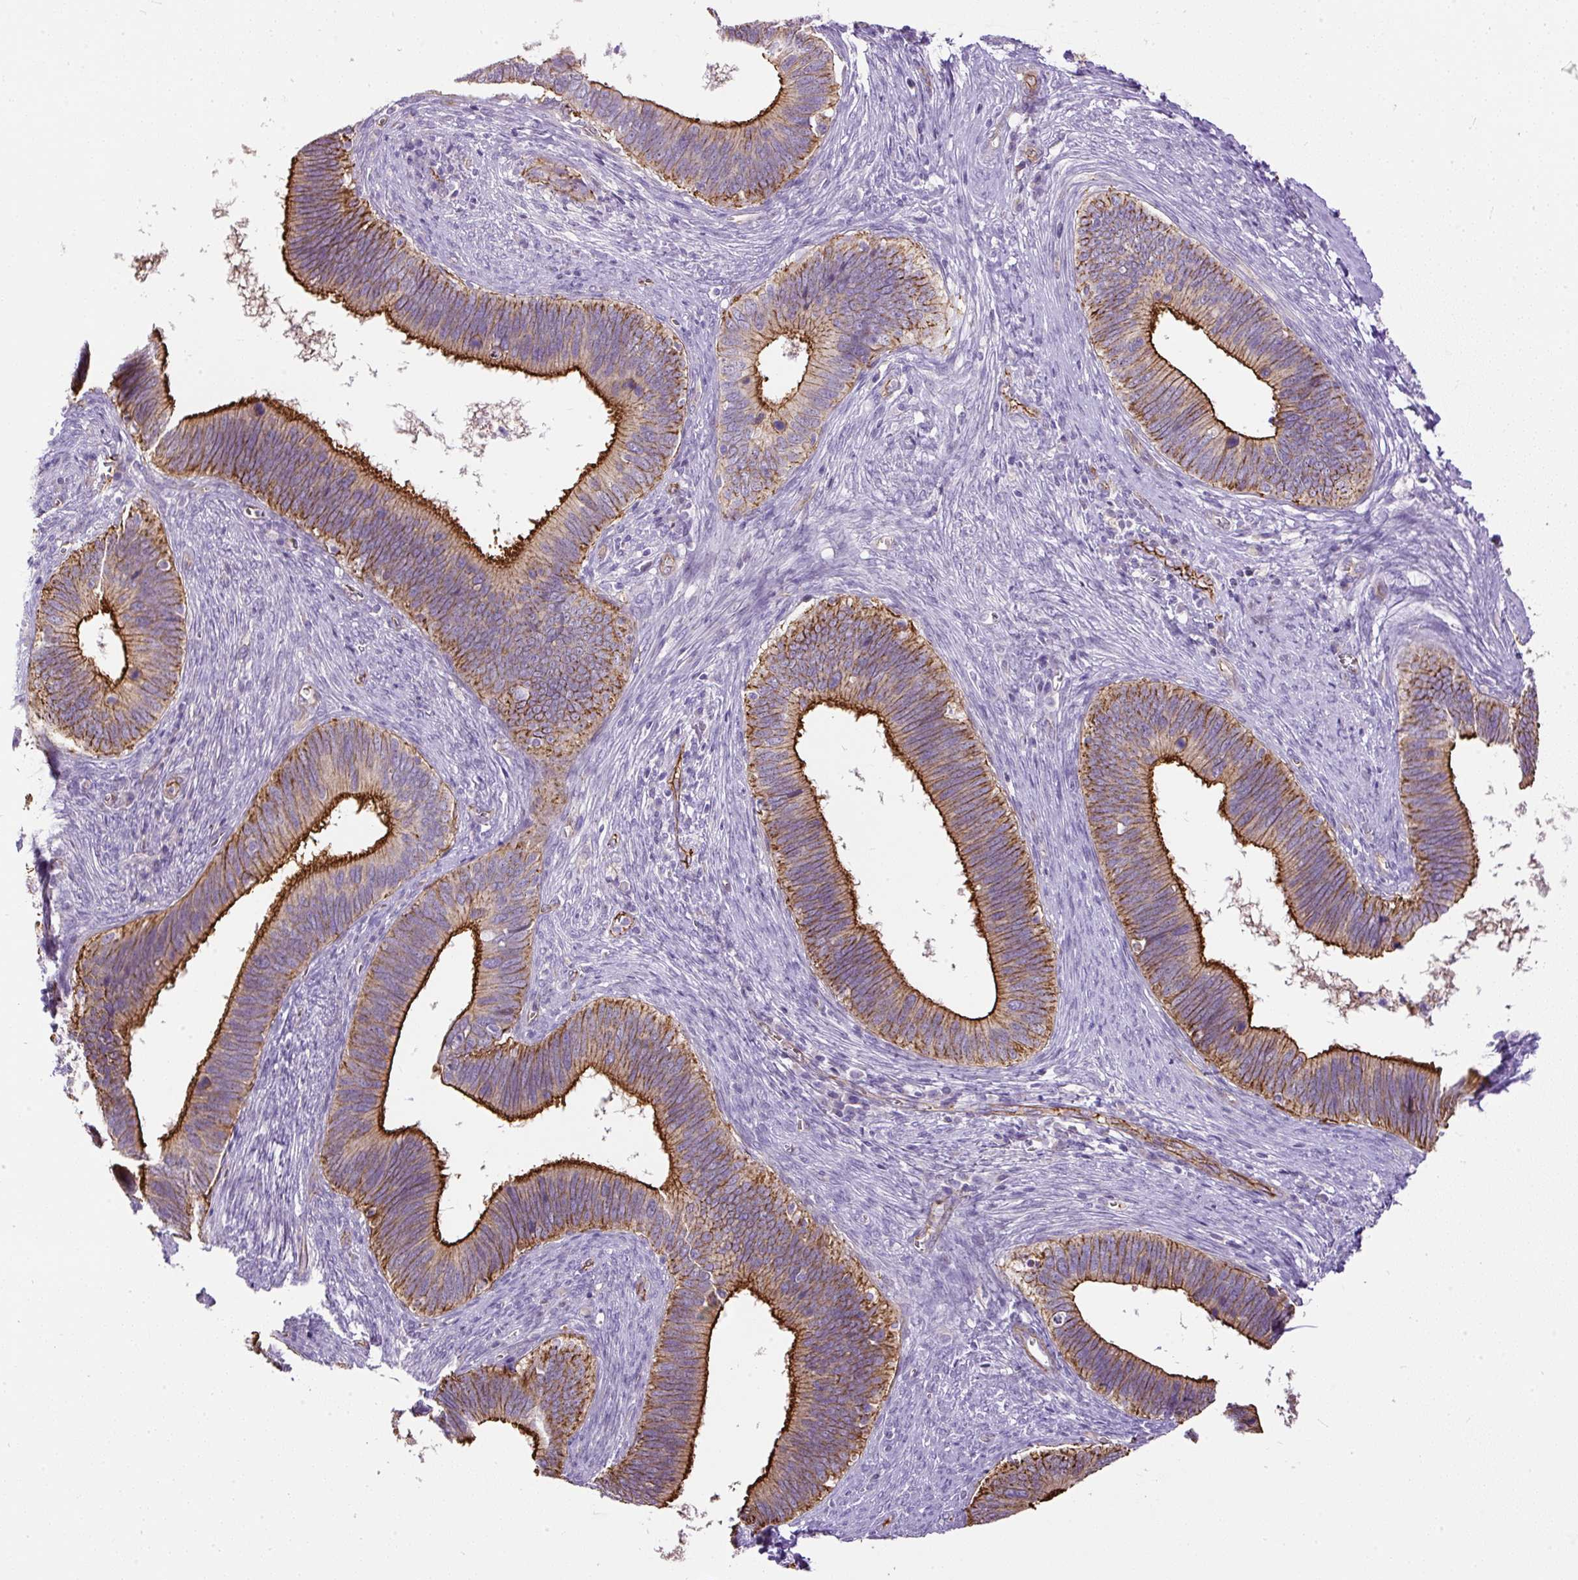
{"staining": {"intensity": "strong", "quantity": "25%-75%", "location": "cytoplasmic/membranous"}, "tissue": "cervical cancer", "cell_type": "Tumor cells", "image_type": "cancer", "snomed": [{"axis": "morphology", "description": "Adenocarcinoma, NOS"}, {"axis": "topography", "description": "Cervix"}], "caption": "Immunohistochemistry micrograph of neoplastic tissue: adenocarcinoma (cervical) stained using immunohistochemistry (IHC) shows high levels of strong protein expression localized specifically in the cytoplasmic/membranous of tumor cells, appearing as a cytoplasmic/membranous brown color.", "gene": "MAGEB16", "patient": {"sex": "female", "age": 42}}